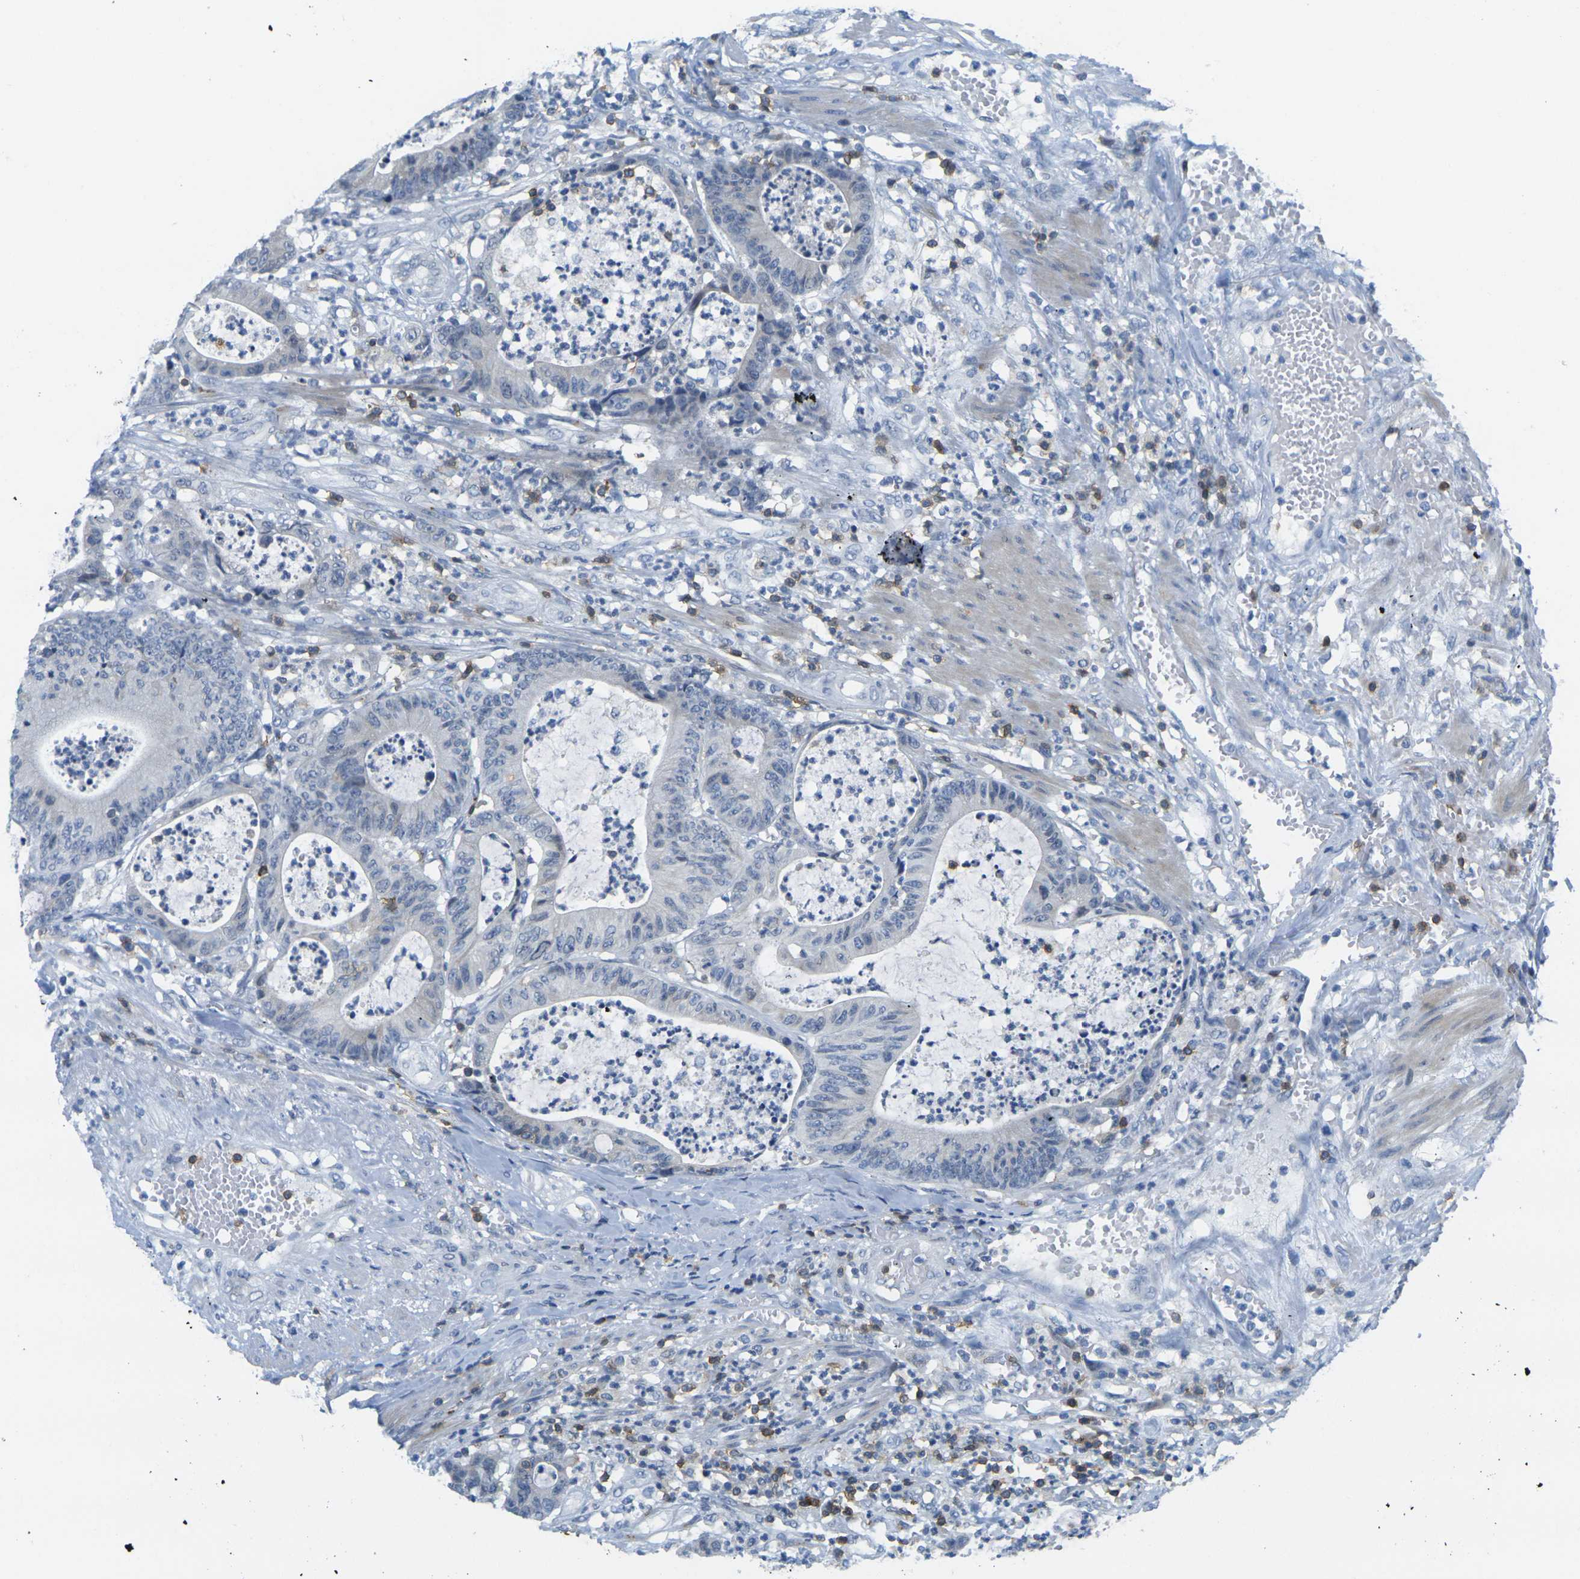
{"staining": {"intensity": "negative", "quantity": "none", "location": "none"}, "tissue": "colorectal cancer", "cell_type": "Tumor cells", "image_type": "cancer", "snomed": [{"axis": "morphology", "description": "Adenocarcinoma, NOS"}, {"axis": "topography", "description": "Colon"}], "caption": "IHC histopathology image of neoplastic tissue: colorectal cancer (adenocarcinoma) stained with DAB reveals no significant protein positivity in tumor cells.", "gene": "CD3D", "patient": {"sex": "female", "age": 84}}